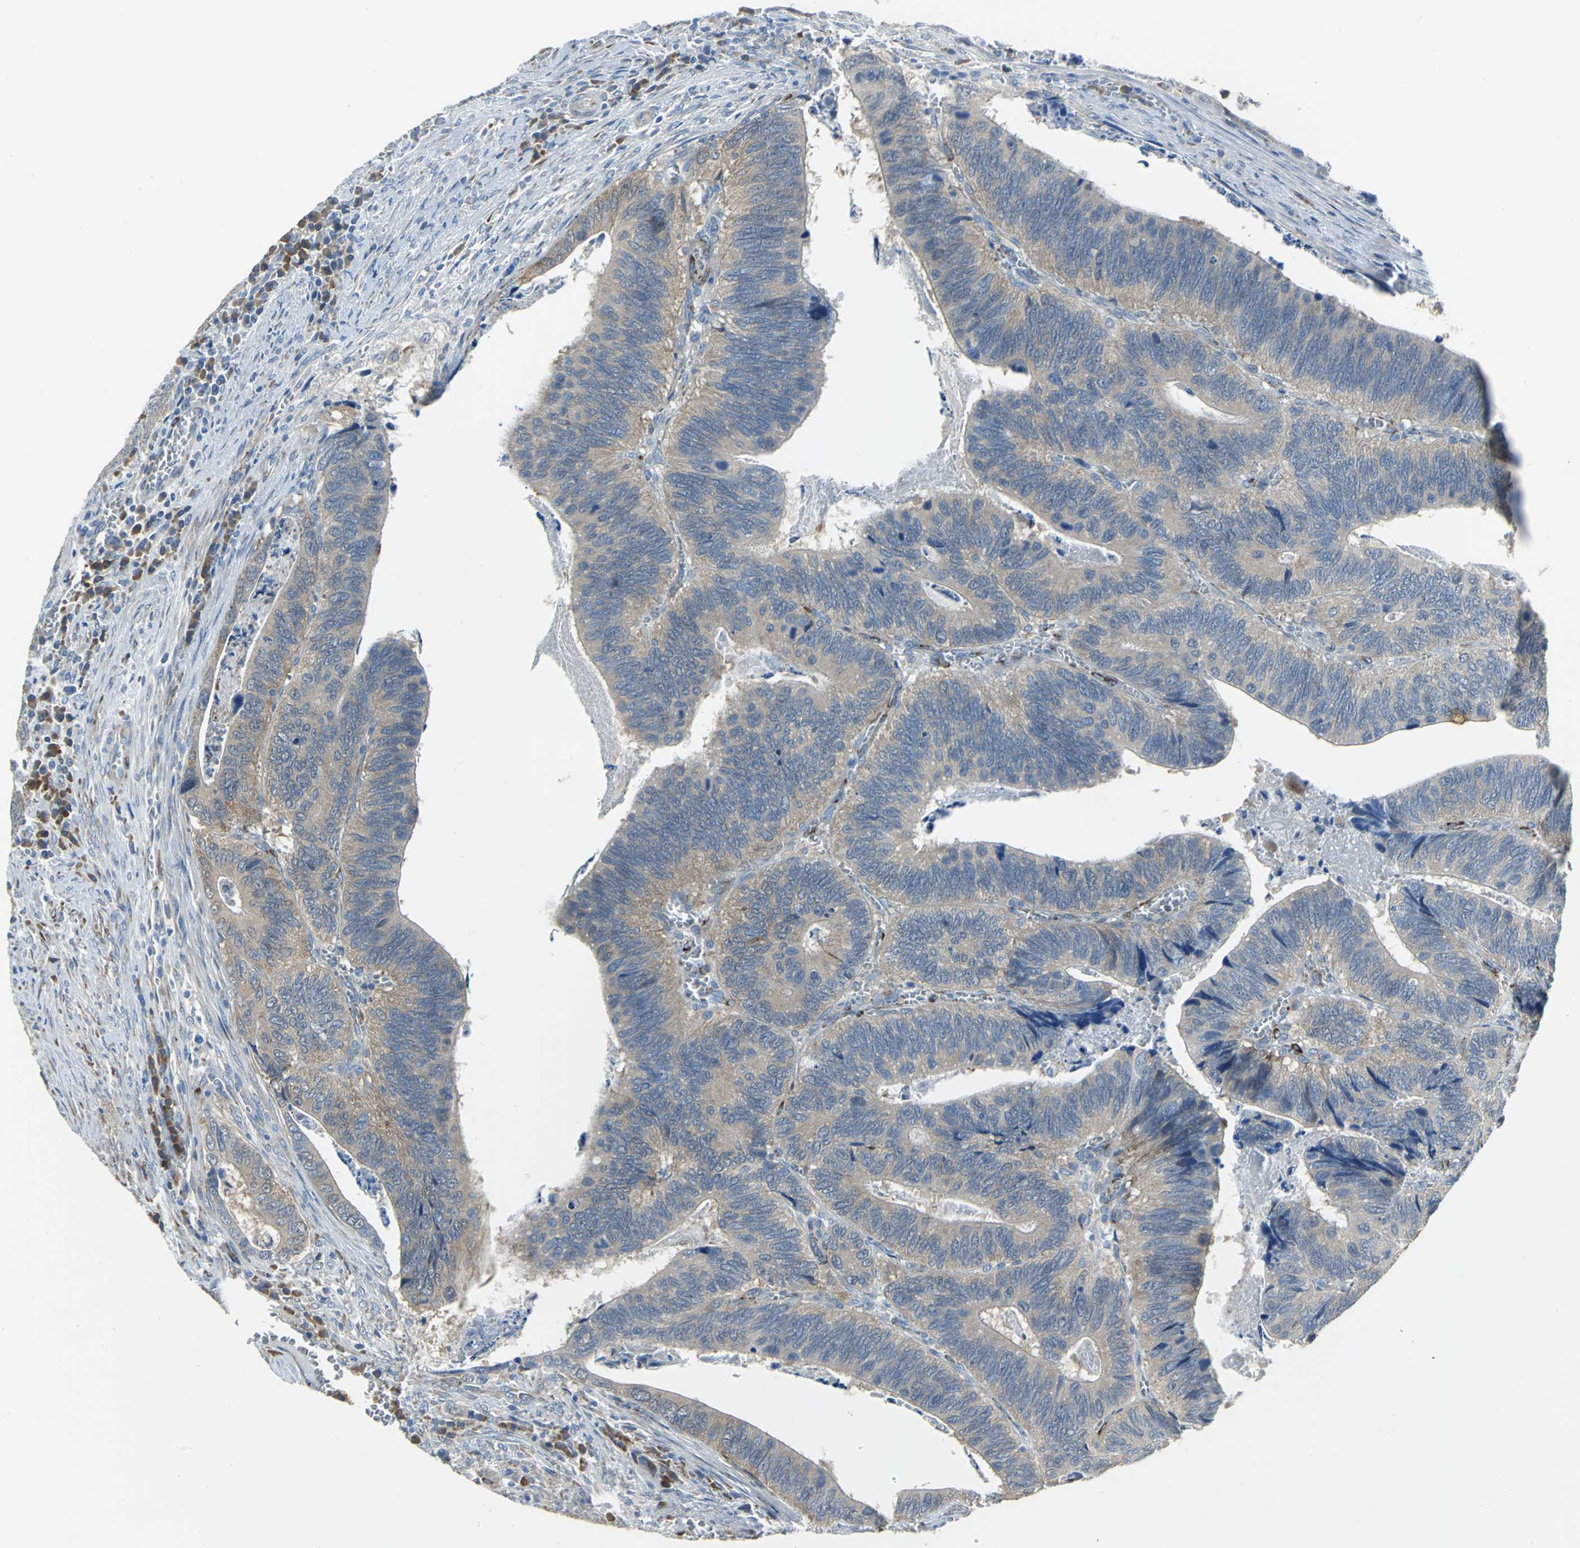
{"staining": {"intensity": "weak", "quantity": ">75%", "location": "cytoplasmic/membranous"}, "tissue": "colorectal cancer", "cell_type": "Tumor cells", "image_type": "cancer", "snomed": [{"axis": "morphology", "description": "Adenocarcinoma, NOS"}, {"axis": "topography", "description": "Colon"}], "caption": "Immunohistochemical staining of human colorectal cancer (adenocarcinoma) exhibits weak cytoplasmic/membranous protein expression in approximately >75% of tumor cells.", "gene": "EIF5A", "patient": {"sex": "male", "age": 72}}